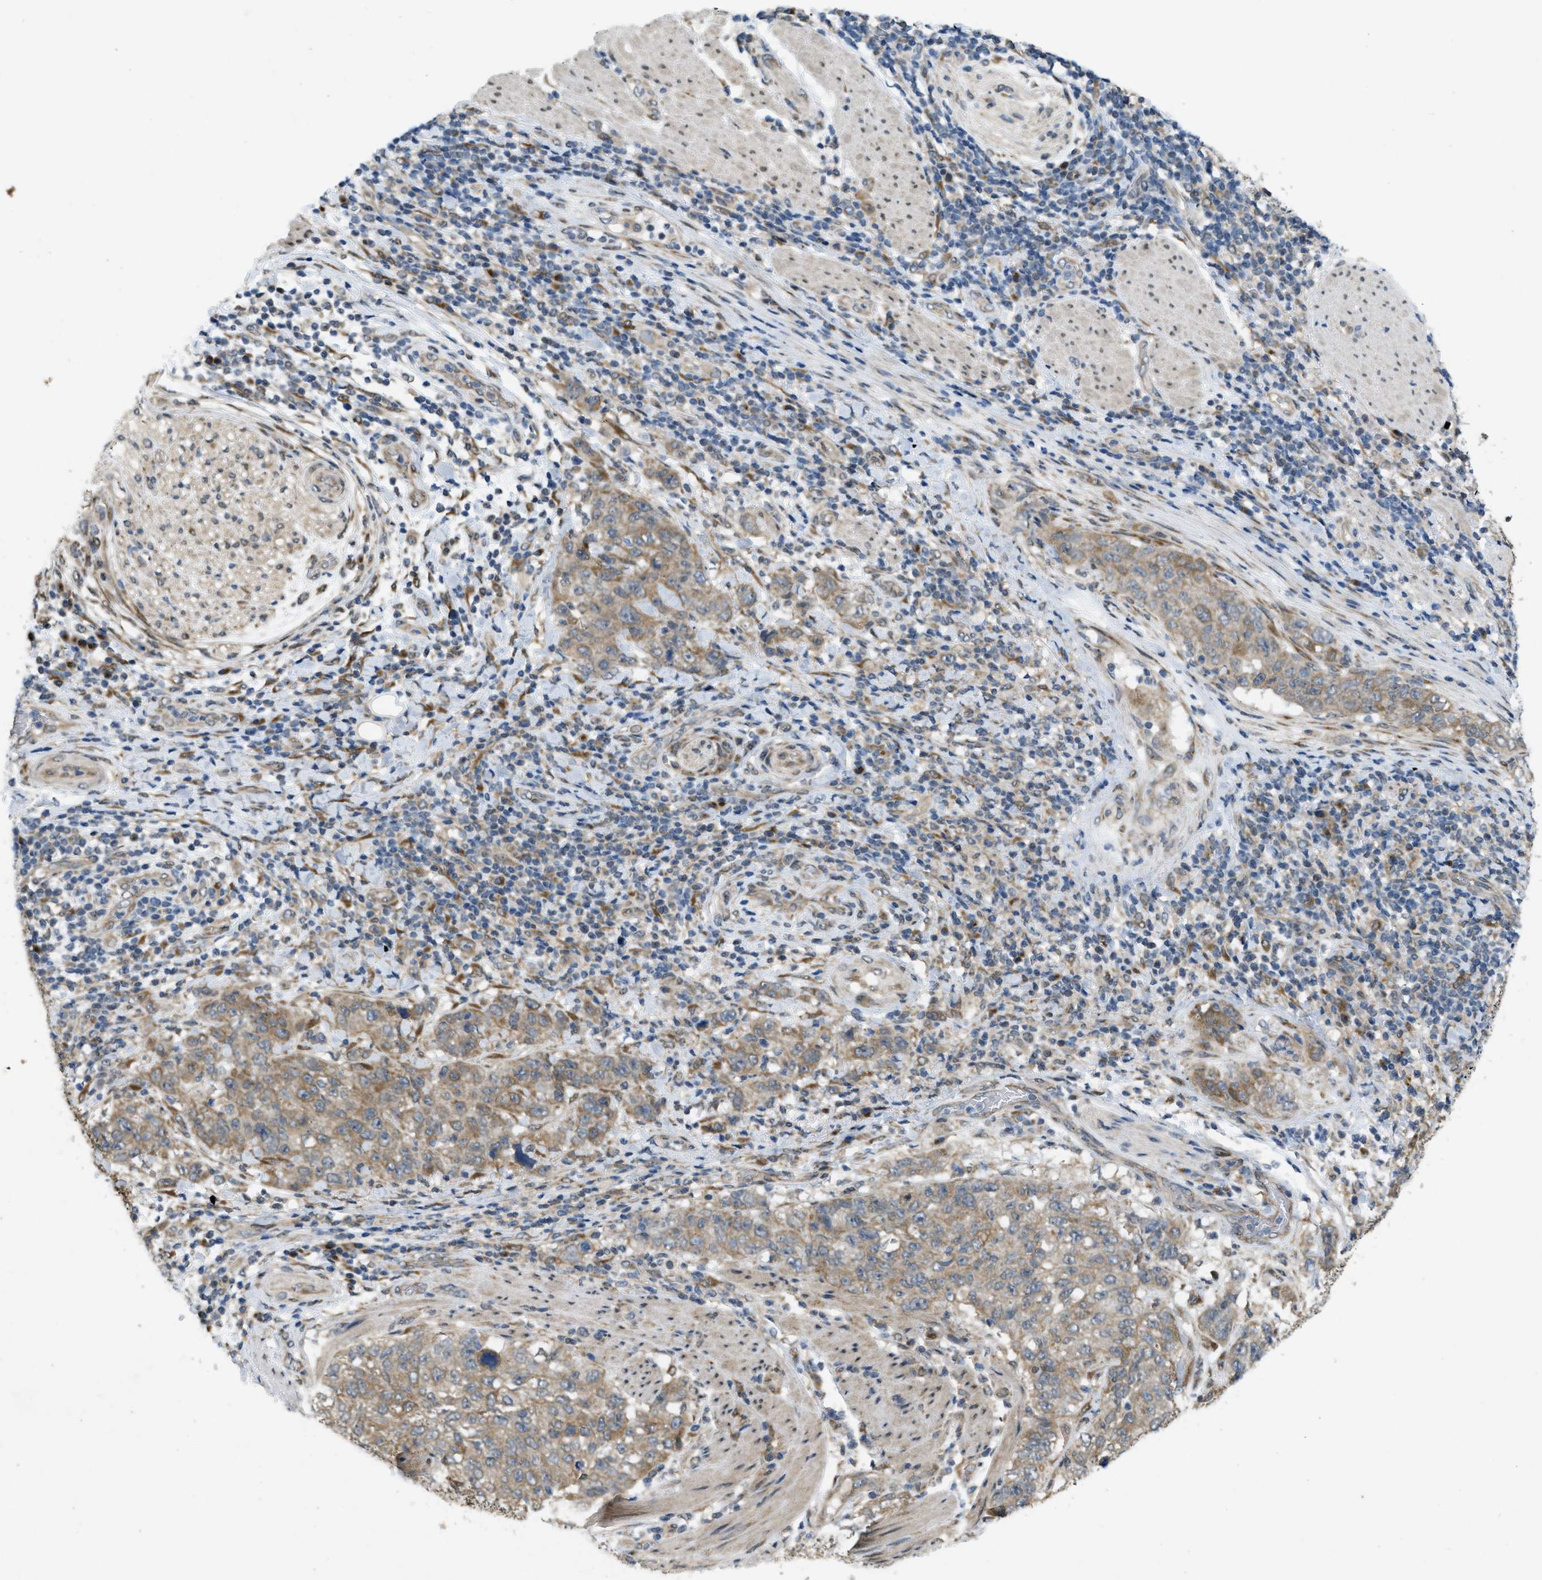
{"staining": {"intensity": "moderate", "quantity": ">75%", "location": "cytoplasmic/membranous"}, "tissue": "stomach cancer", "cell_type": "Tumor cells", "image_type": "cancer", "snomed": [{"axis": "morphology", "description": "Adenocarcinoma, NOS"}, {"axis": "topography", "description": "Stomach"}], "caption": "Protein staining displays moderate cytoplasmic/membranous expression in about >75% of tumor cells in stomach cancer (adenocarcinoma).", "gene": "IFNLR1", "patient": {"sex": "male", "age": 48}}